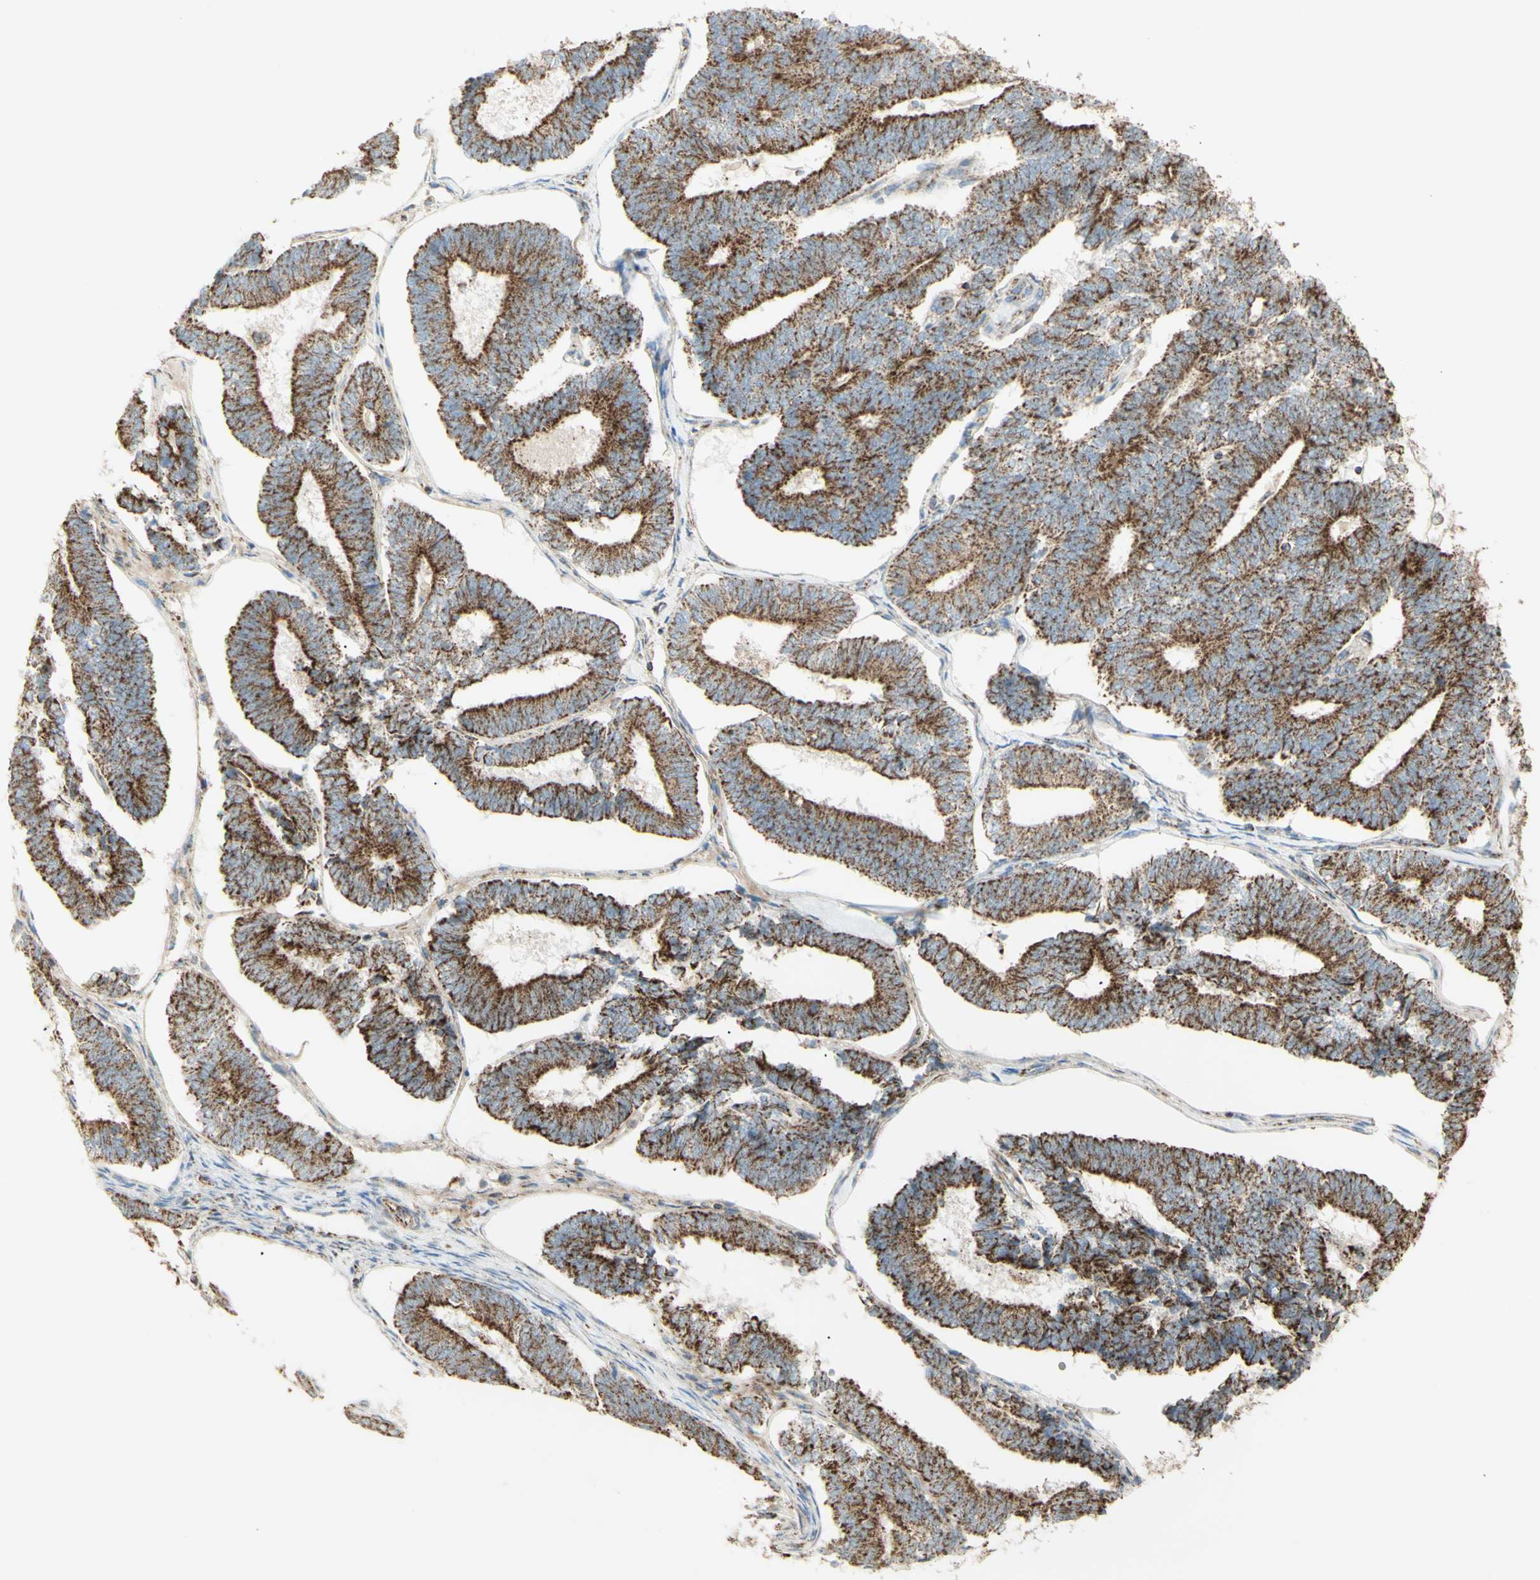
{"staining": {"intensity": "moderate", "quantity": ">75%", "location": "cytoplasmic/membranous"}, "tissue": "endometrial cancer", "cell_type": "Tumor cells", "image_type": "cancer", "snomed": [{"axis": "morphology", "description": "Adenocarcinoma, NOS"}, {"axis": "topography", "description": "Endometrium"}], "caption": "Protein staining demonstrates moderate cytoplasmic/membranous staining in approximately >75% of tumor cells in endometrial adenocarcinoma.", "gene": "LETM1", "patient": {"sex": "female", "age": 70}}